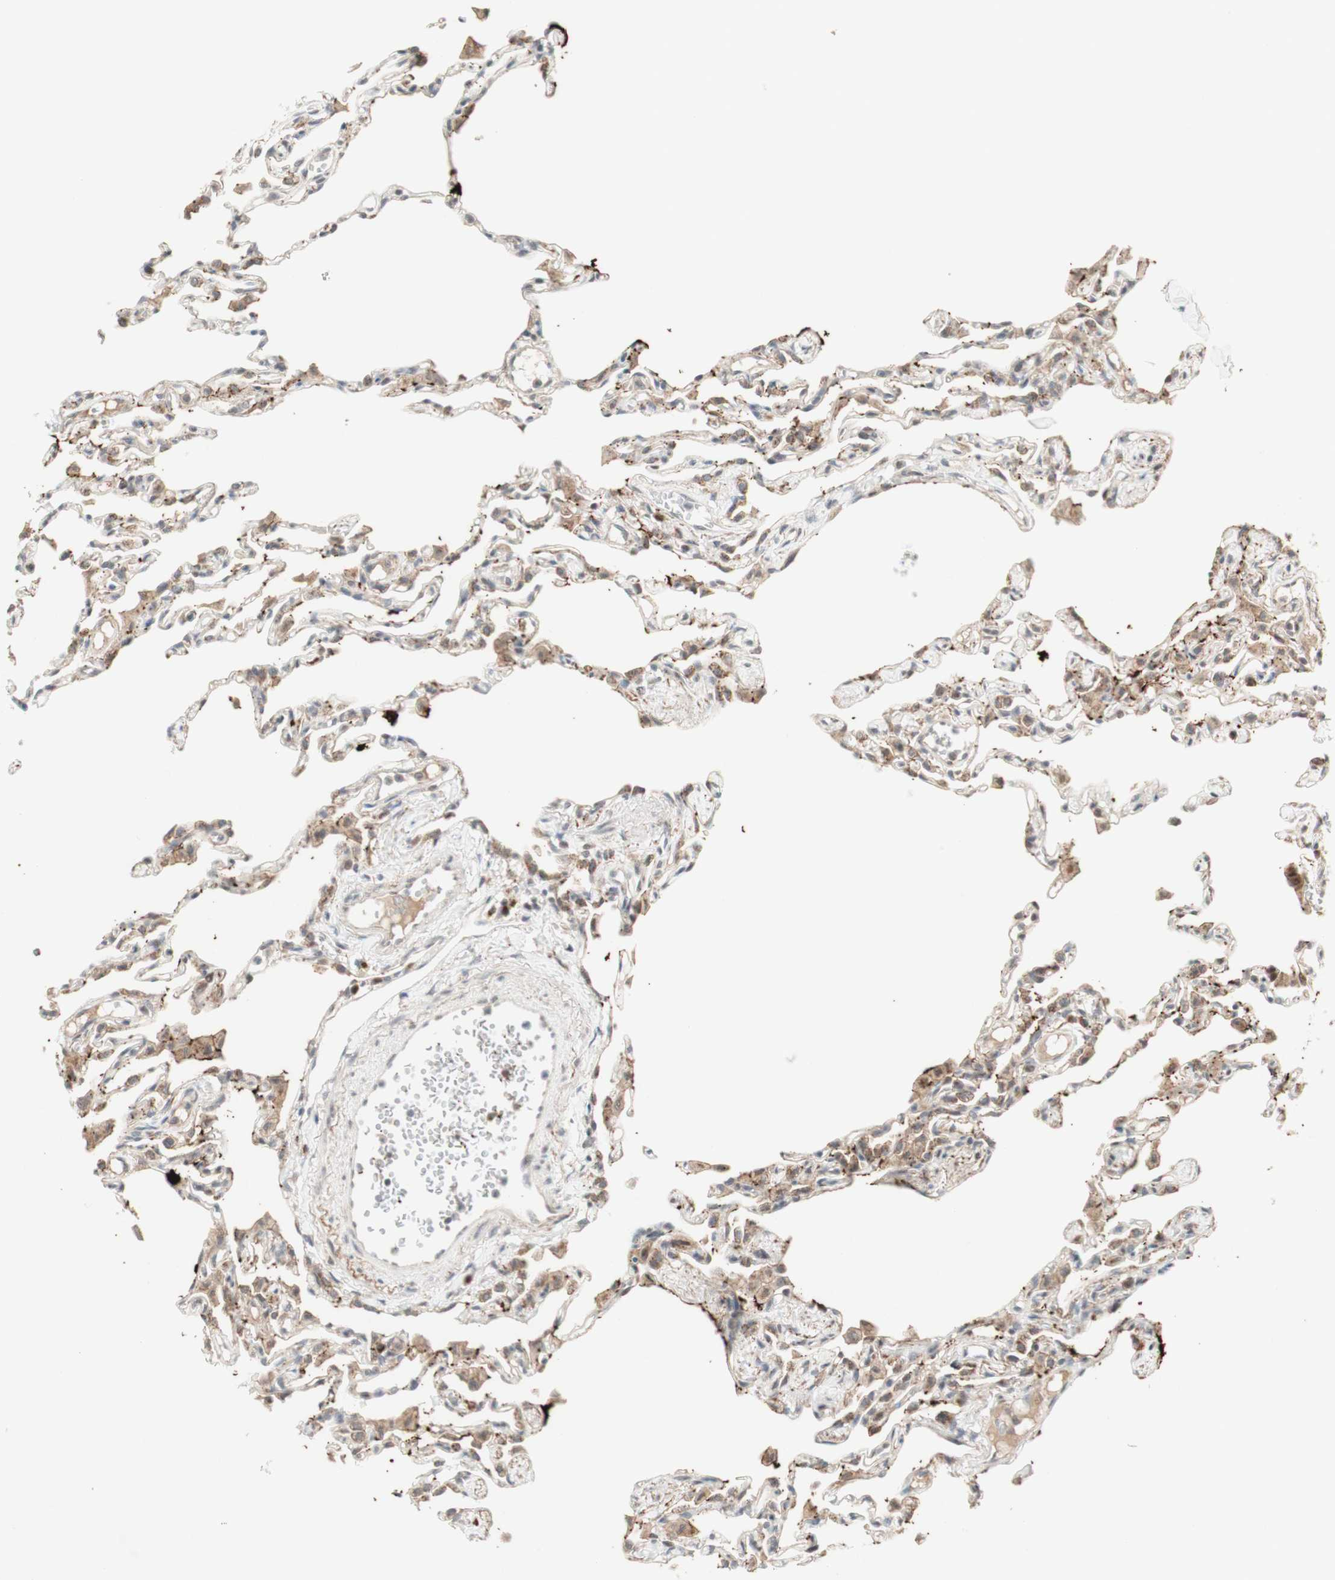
{"staining": {"intensity": "weak", "quantity": "25%-75%", "location": "cytoplasmic/membranous"}, "tissue": "lung", "cell_type": "Alveolar cells", "image_type": "normal", "snomed": [{"axis": "morphology", "description": "Normal tissue, NOS"}, {"axis": "topography", "description": "Lung"}], "caption": "A low amount of weak cytoplasmic/membranous expression is identified in about 25%-75% of alveolar cells in benign lung.", "gene": "CYLD", "patient": {"sex": "female", "age": 49}}